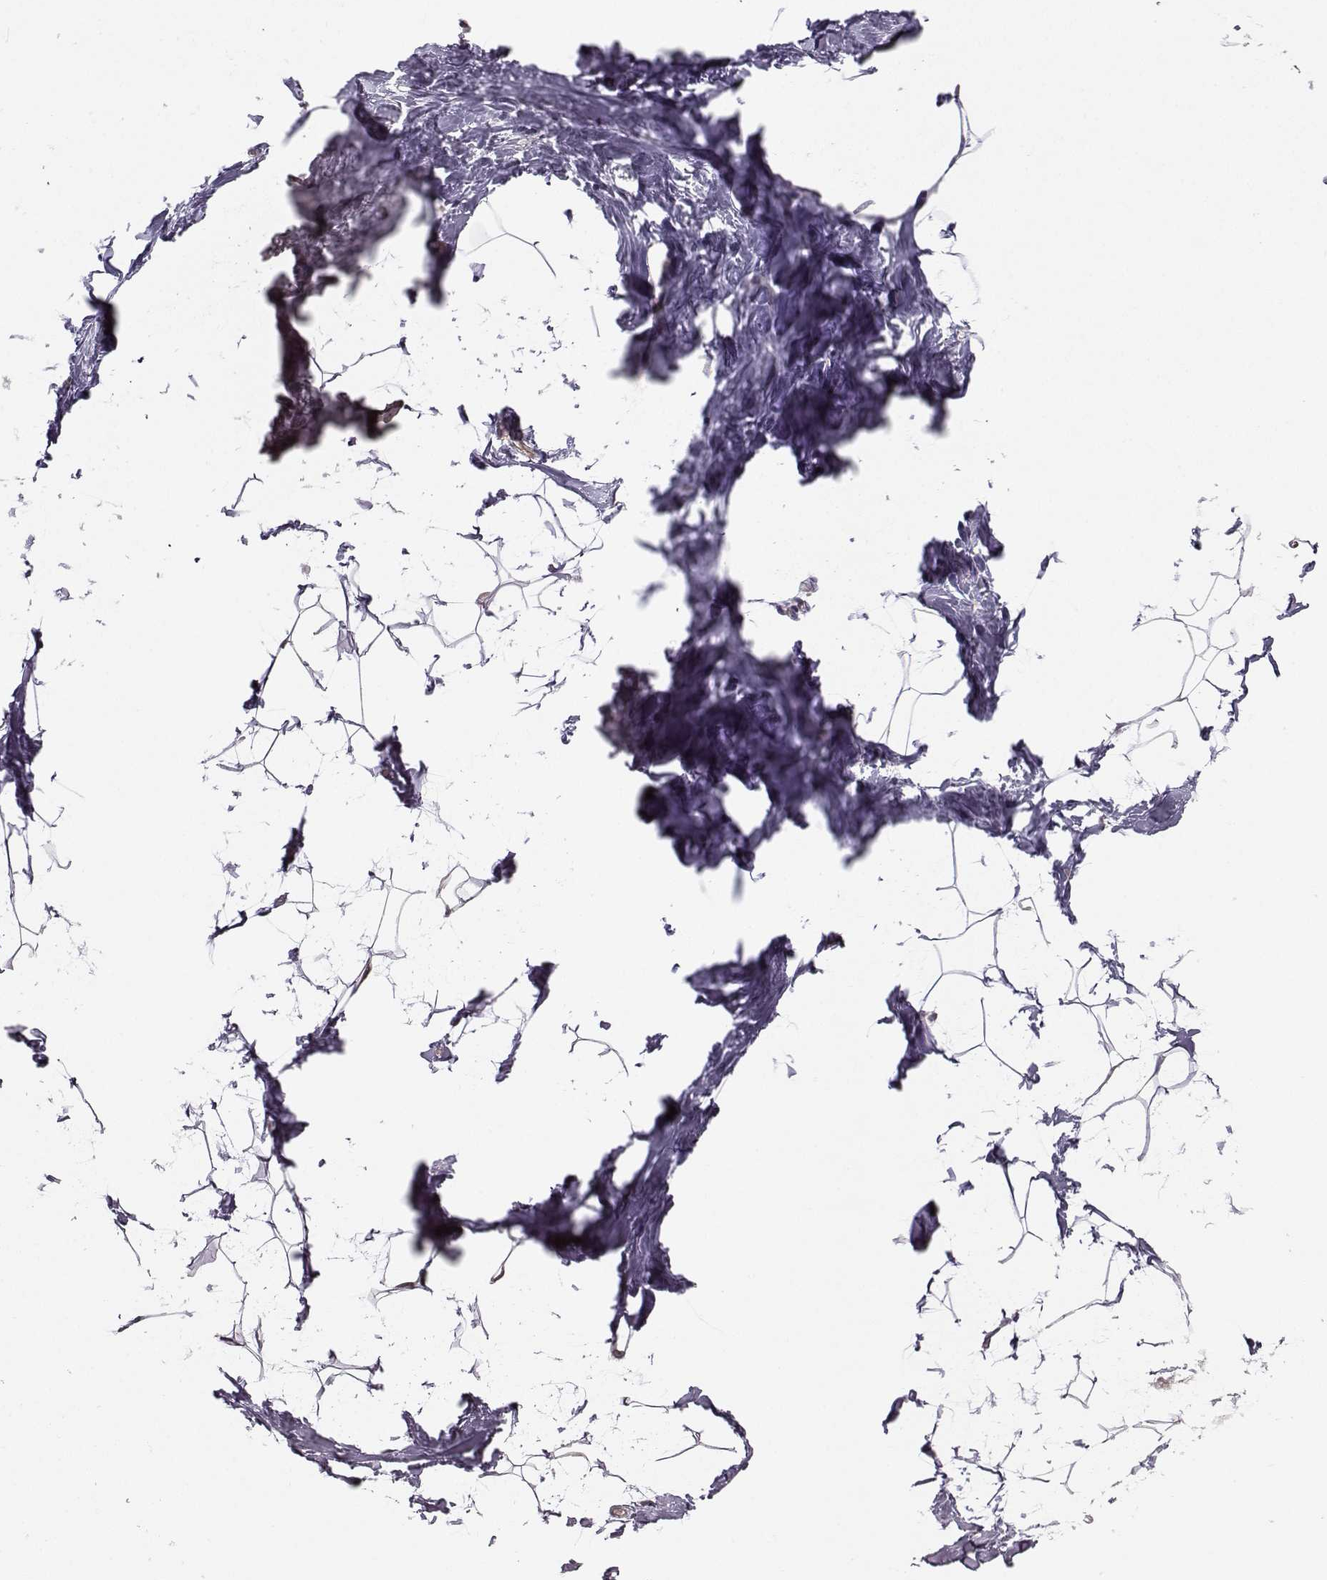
{"staining": {"intensity": "negative", "quantity": "none", "location": "none"}, "tissue": "breast", "cell_type": "Adipocytes", "image_type": "normal", "snomed": [{"axis": "morphology", "description": "Normal tissue, NOS"}, {"axis": "topography", "description": "Breast"}], "caption": "Human breast stained for a protein using immunohistochemistry shows no positivity in adipocytes.", "gene": "PKP2", "patient": {"sex": "female", "age": 32}}